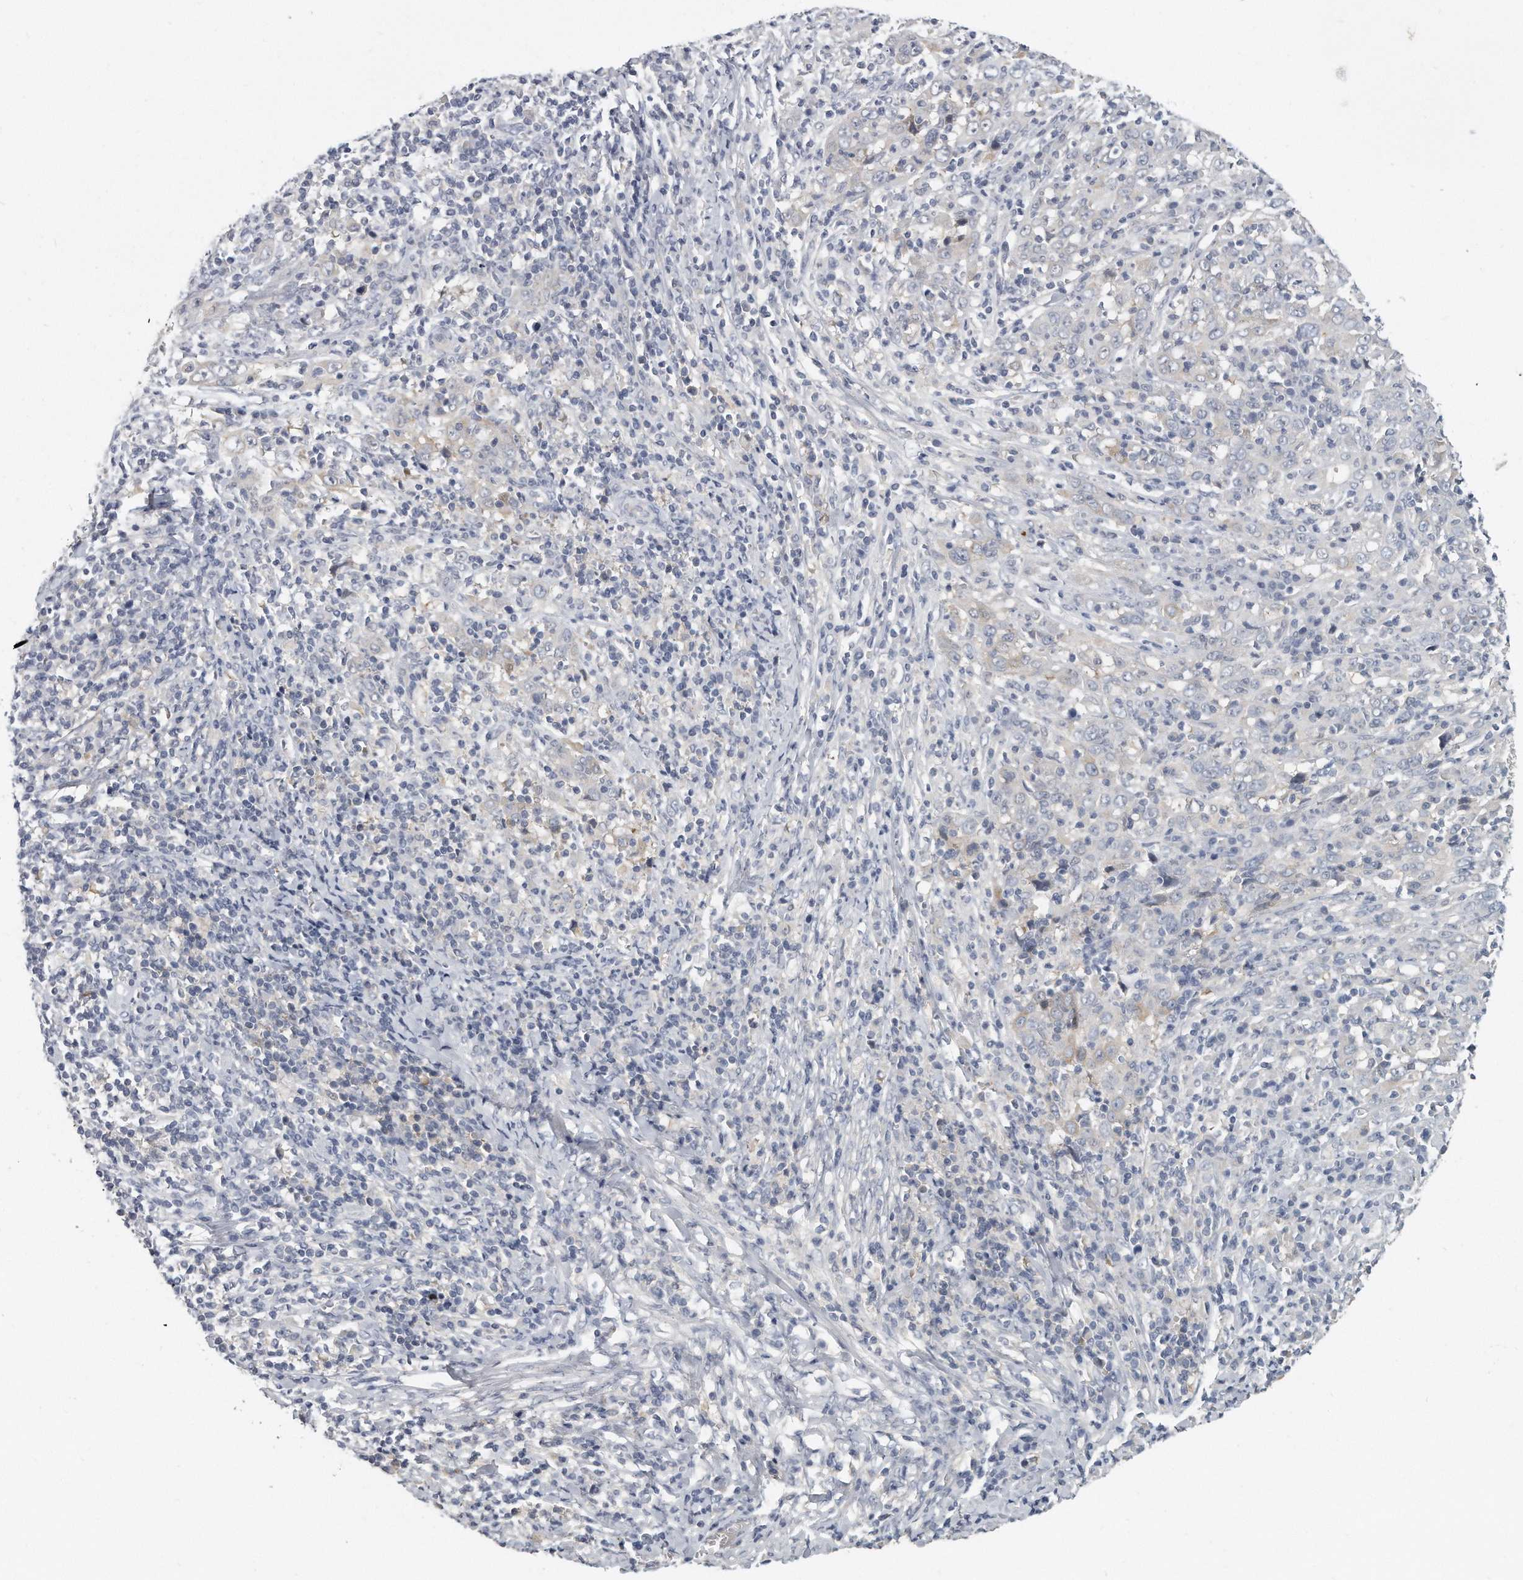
{"staining": {"intensity": "negative", "quantity": "none", "location": "none"}, "tissue": "cervical cancer", "cell_type": "Tumor cells", "image_type": "cancer", "snomed": [{"axis": "morphology", "description": "Squamous cell carcinoma, NOS"}, {"axis": "topography", "description": "Cervix"}], "caption": "This image is of cervical cancer stained with IHC to label a protein in brown with the nuclei are counter-stained blue. There is no positivity in tumor cells.", "gene": "KLHL7", "patient": {"sex": "female", "age": 46}}